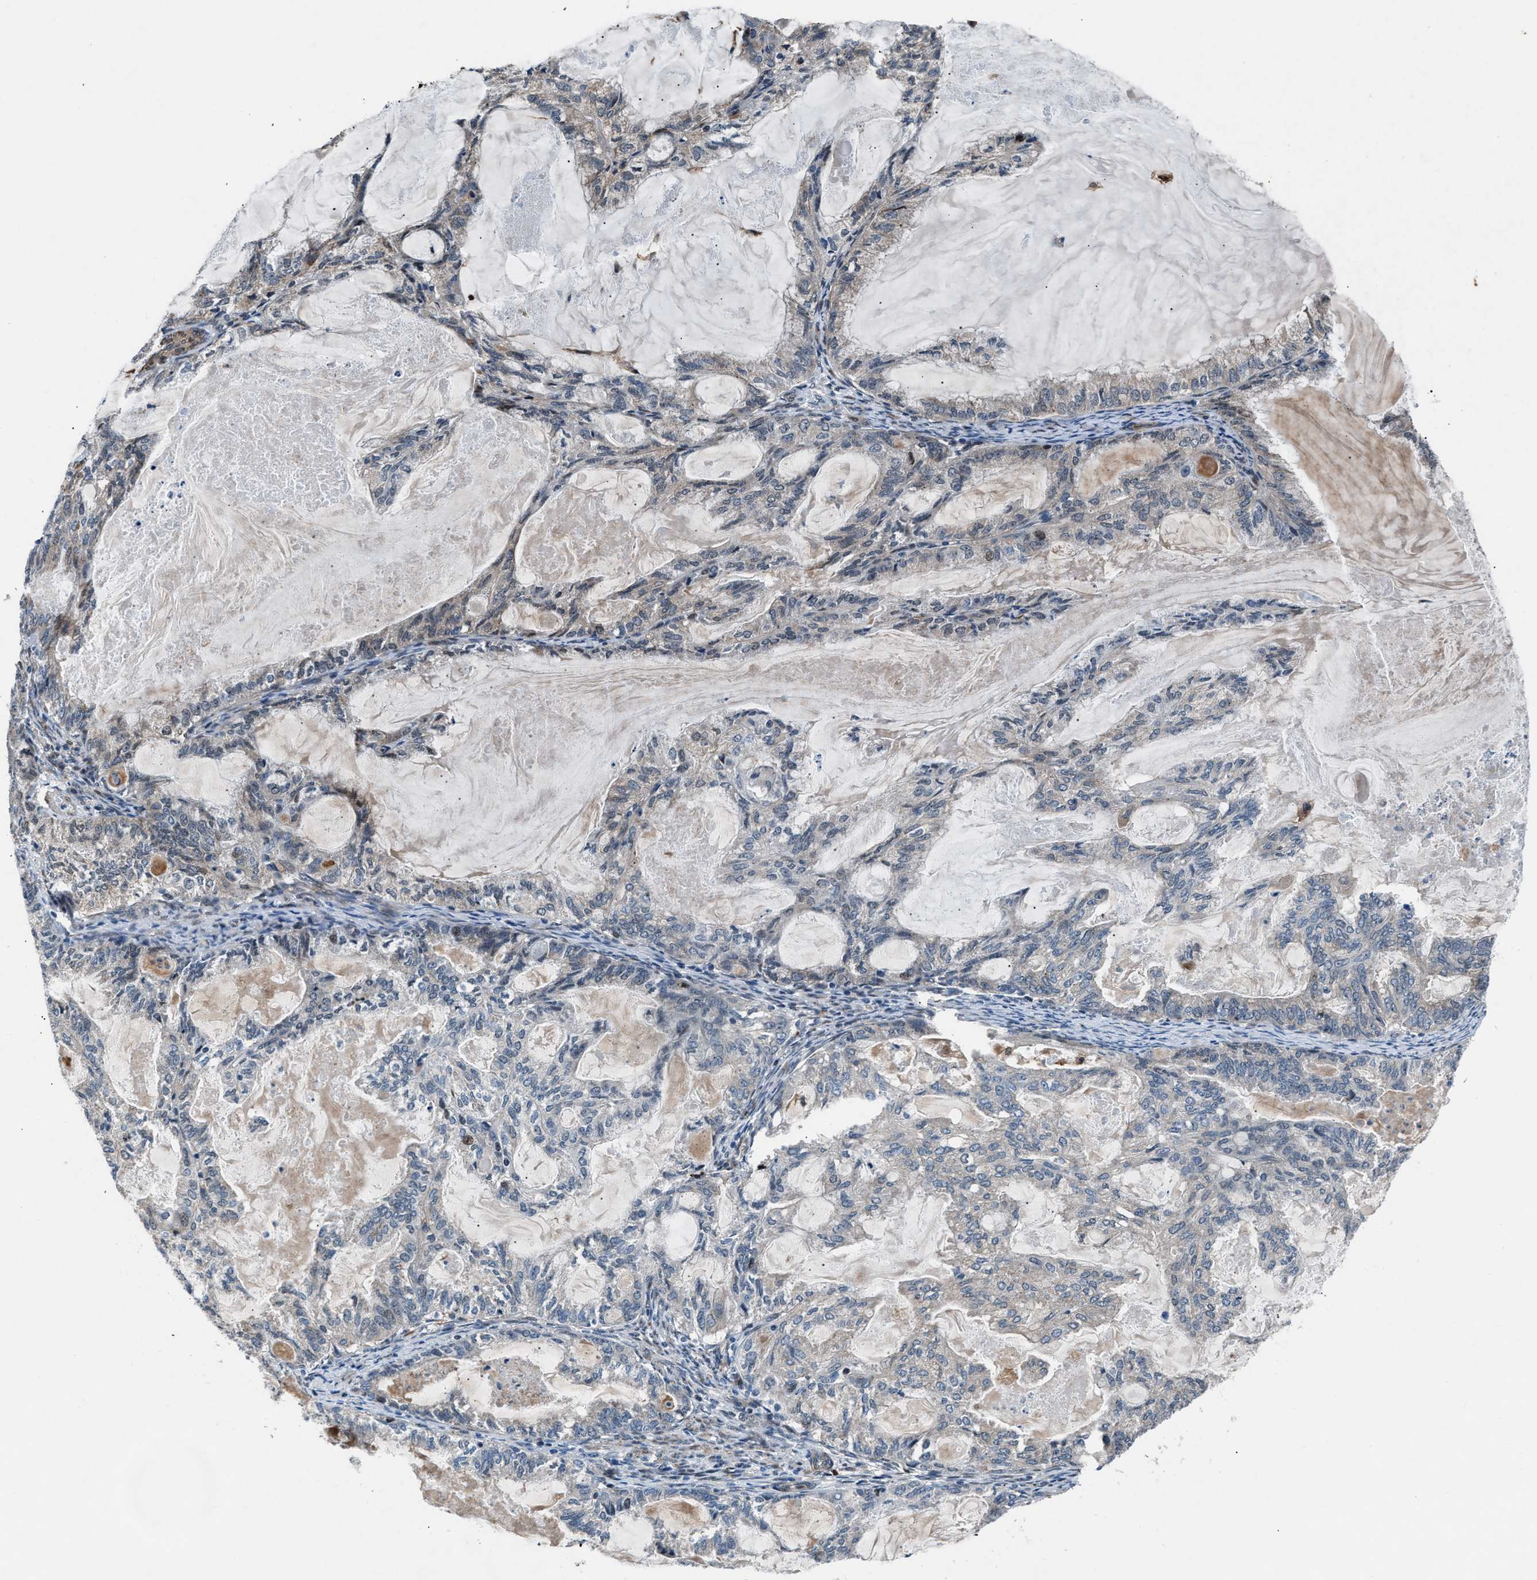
{"staining": {"intensity": "negative", "quantity": "none", "location": "none"}, "tissue": "endometrial cancer", "cell_type": "Tumor cells", "image_type": "cancer", "snomed": [{"axis": "morphology", "description": "Adenocarcinoma, NOS"}, {"axis": "topography", "description": "Endometrium"}], "caption": "Tumor cells are negative for brown protein staining in endometrial cancer (adenocarcinoma). Nuclei are stained in blue.", "gene": "DYNC2I1", "patient": {"sex": "female", "age": 86}}